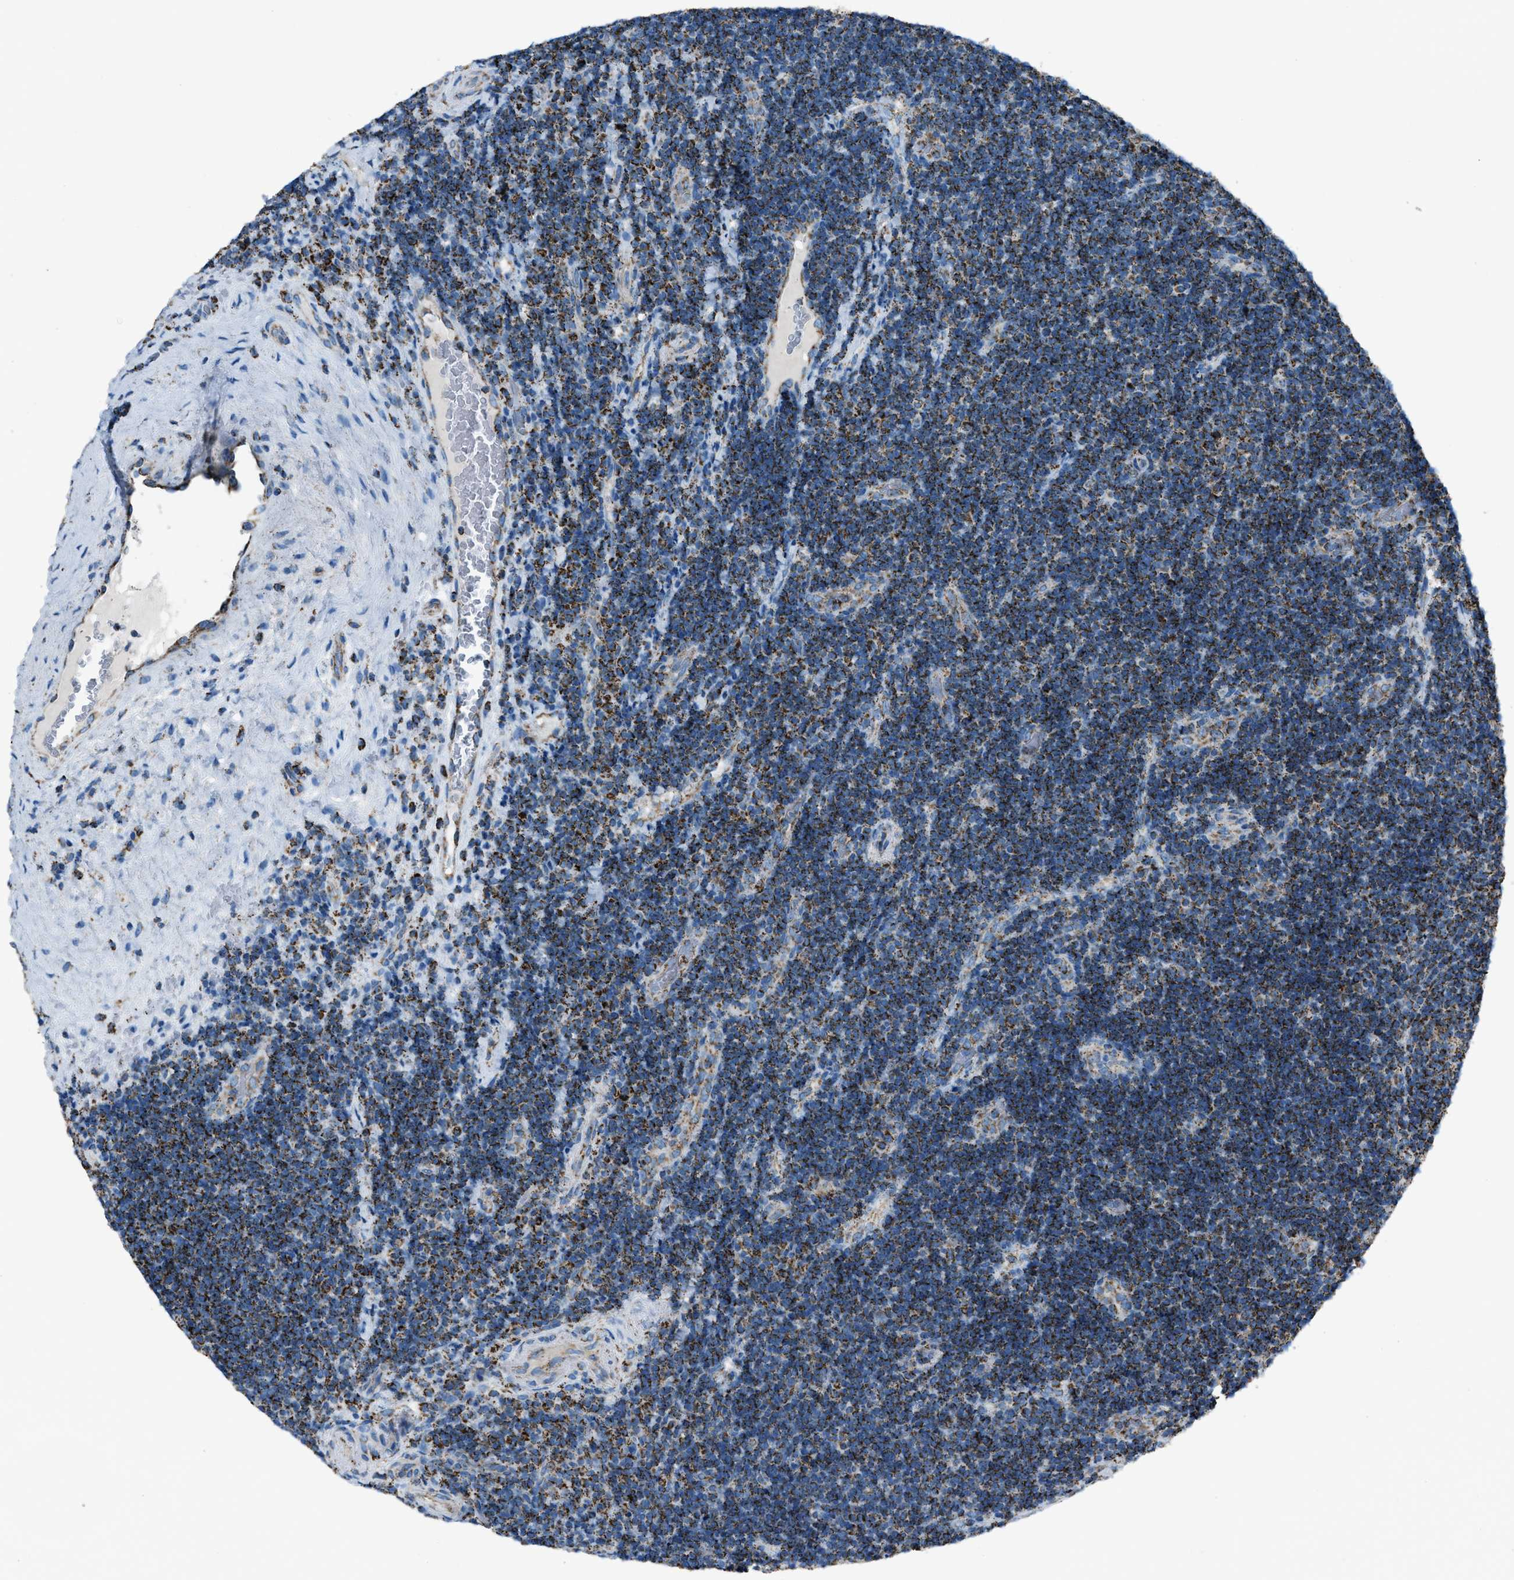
{"staining": {"intensity": "moderate", "quantity": ">75%", "location": "cytoplasmic/membranous"}, "tissue": "lymphoma", "cell_type": "Tumor cells", "image_type": "cancer", "snomed": [{"axis": "morphology", "description": "Malignant lymphoma, non-Hodgkin's type, High grade"}, {"axis": "topography", "description": "Tonsil"}], "caption": "An image showing moderate cytoplasmic/membranous expression in approximately >75% of tumor cells in malignant lymphoma, non-Hodgkin's type (high-grade), as visualized by brown immunohistochemical staining.", "gene": "MDH2", "patient": {"sex": "female", "age": 36}}